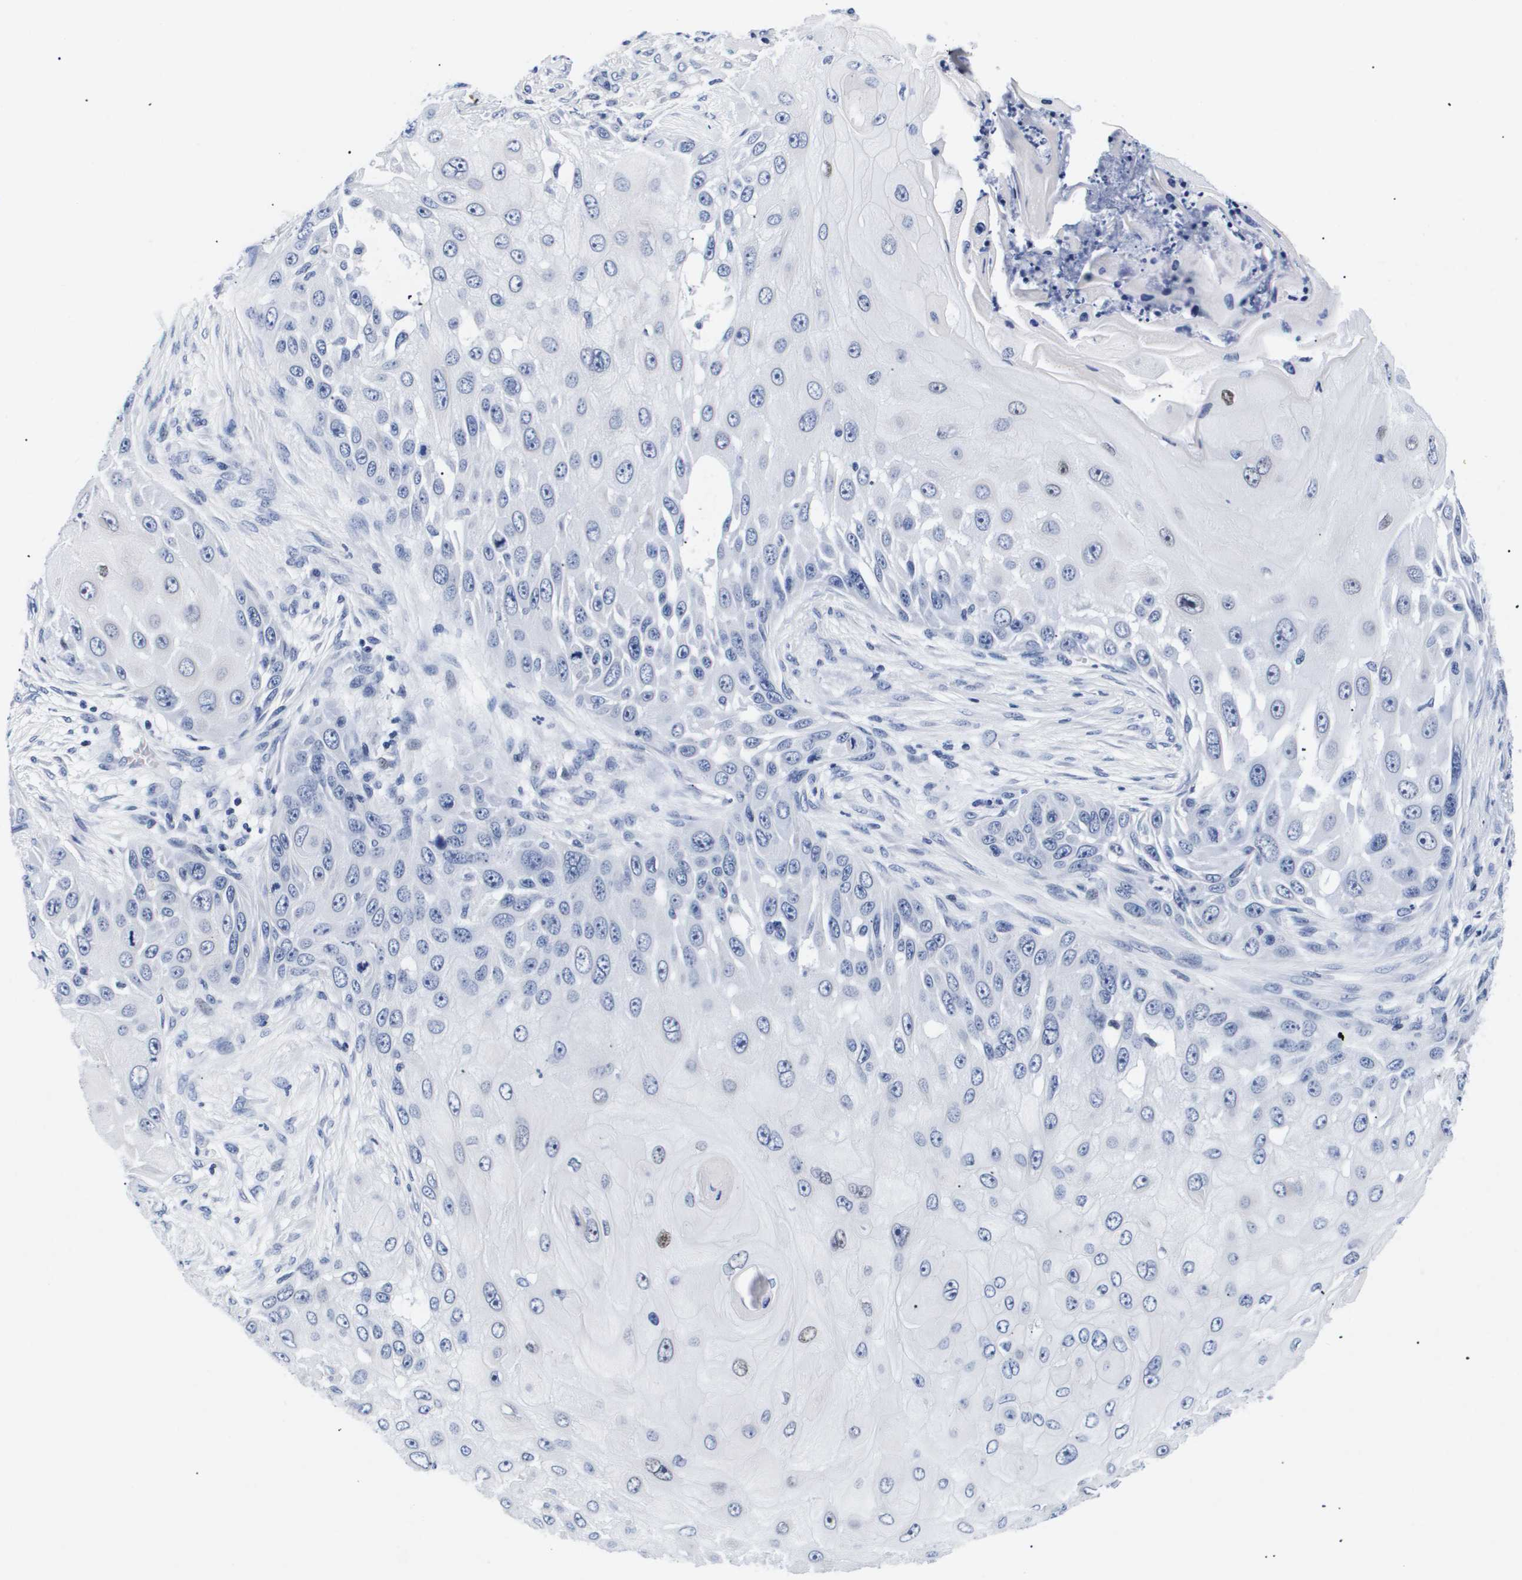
{"staining": {"intensity": "negative", "quantity": "none", "location": "none"}, "tissue": "skin cancer", "cell_type": "Tumor cells", "image_type": "cancer", "snomed": [{"axis": "morphology", "description": "Squamous cell carcinoma, NOS"}, {"axis": "topography", "description": "Skin"}], "caption": "Histopathology image shows no significant protein positivity in tumor cells of squamous cell carcinoma (skin). (Immunohistochemistry (ihc), brightfield microscopy, high magnification).", "gene": "SHD", "patient": {"sex": "female", "age": 44}}